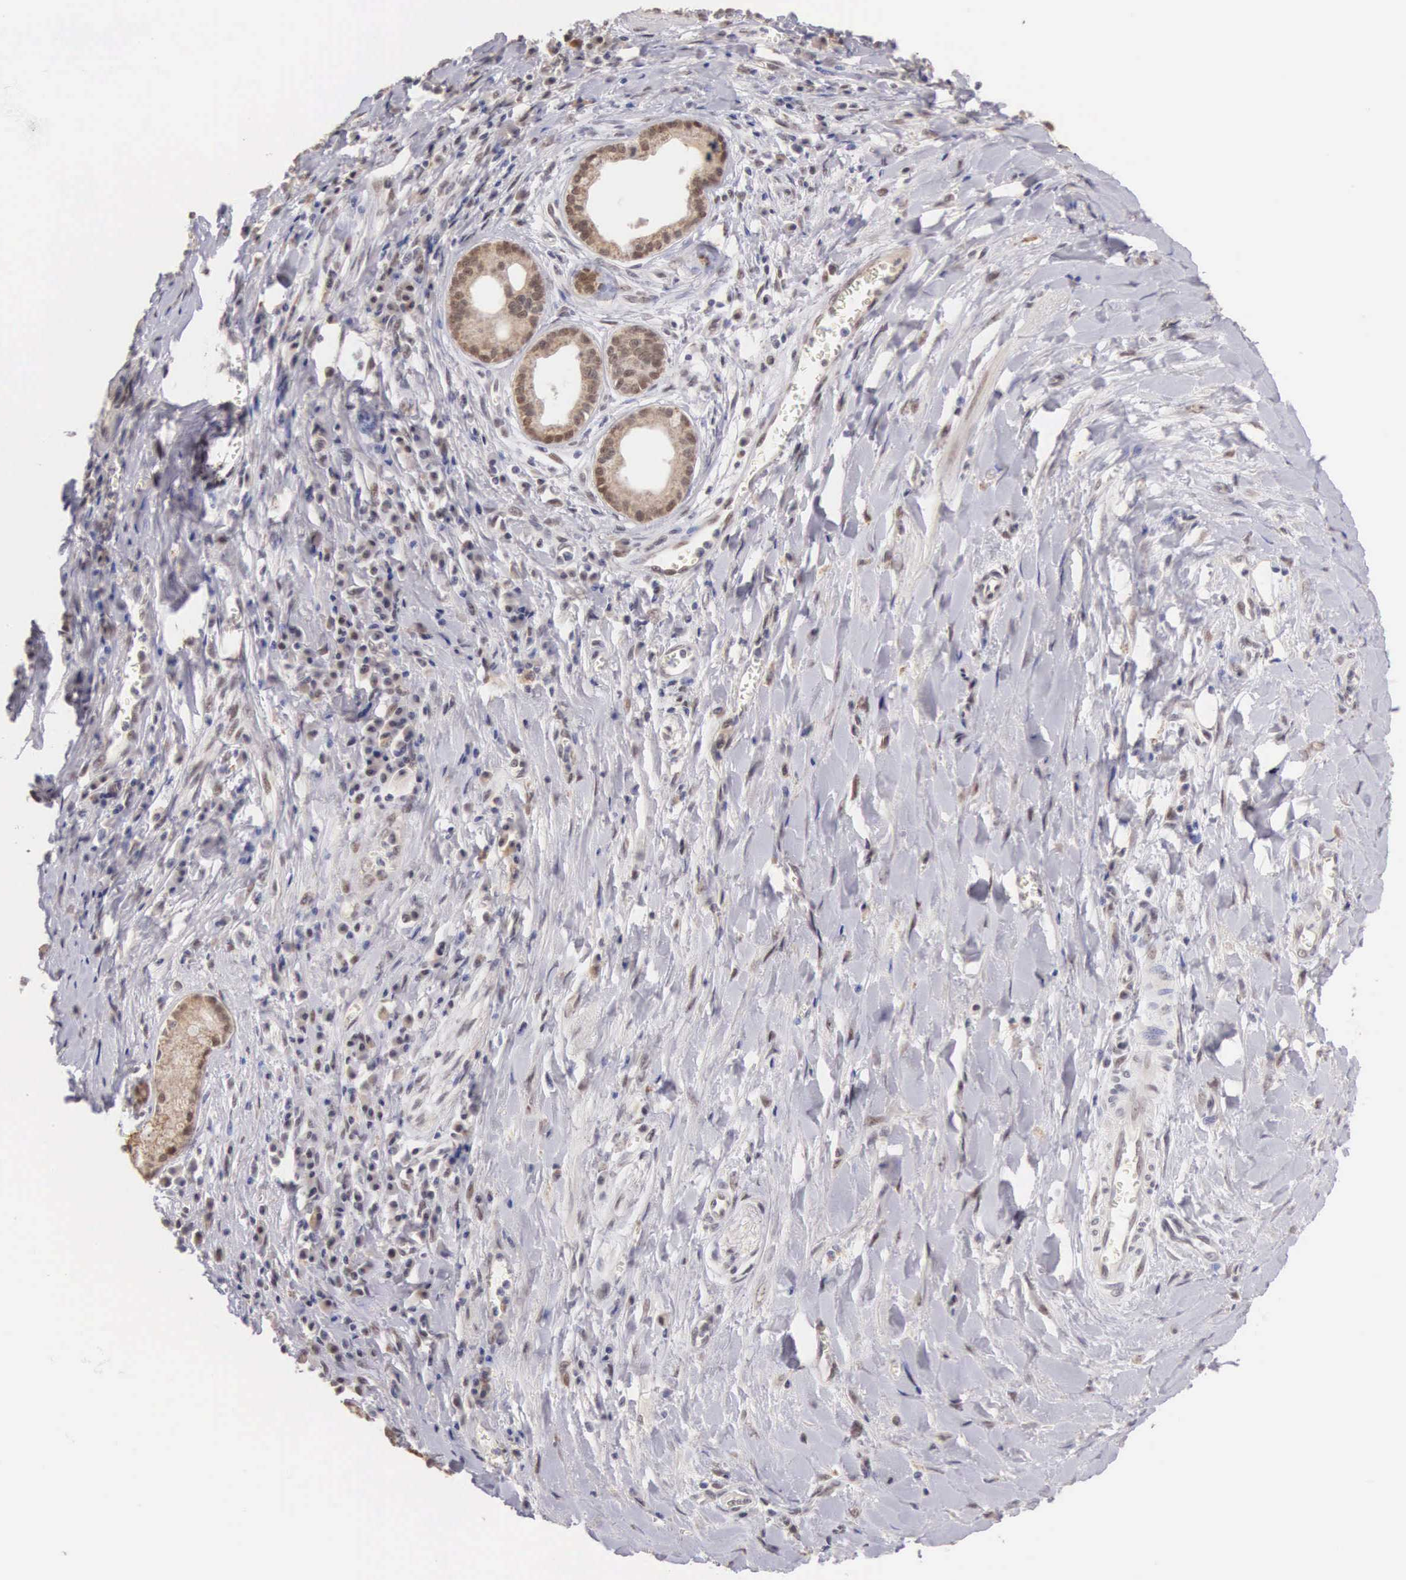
{"staining": {"intensity": "weak", "quantity": "<25%", "location": "cytoplasmic/membranous,nuclear"}, "tissue": "pancreatic cancer", "cell_type": "Tumor cells", "image_type": "cancer", "snomed": [{"axis": "morphology", "description": "Adenocarcinoma, NOS"}, {"axis": "topography", "description": "Pancreas"}], "caption": "An image of human pancreatic adenocarcinoma is negative for staining in tumor cells.", "gene": "HMGXB4", "patient": {"sex": "male", "age": 69}}